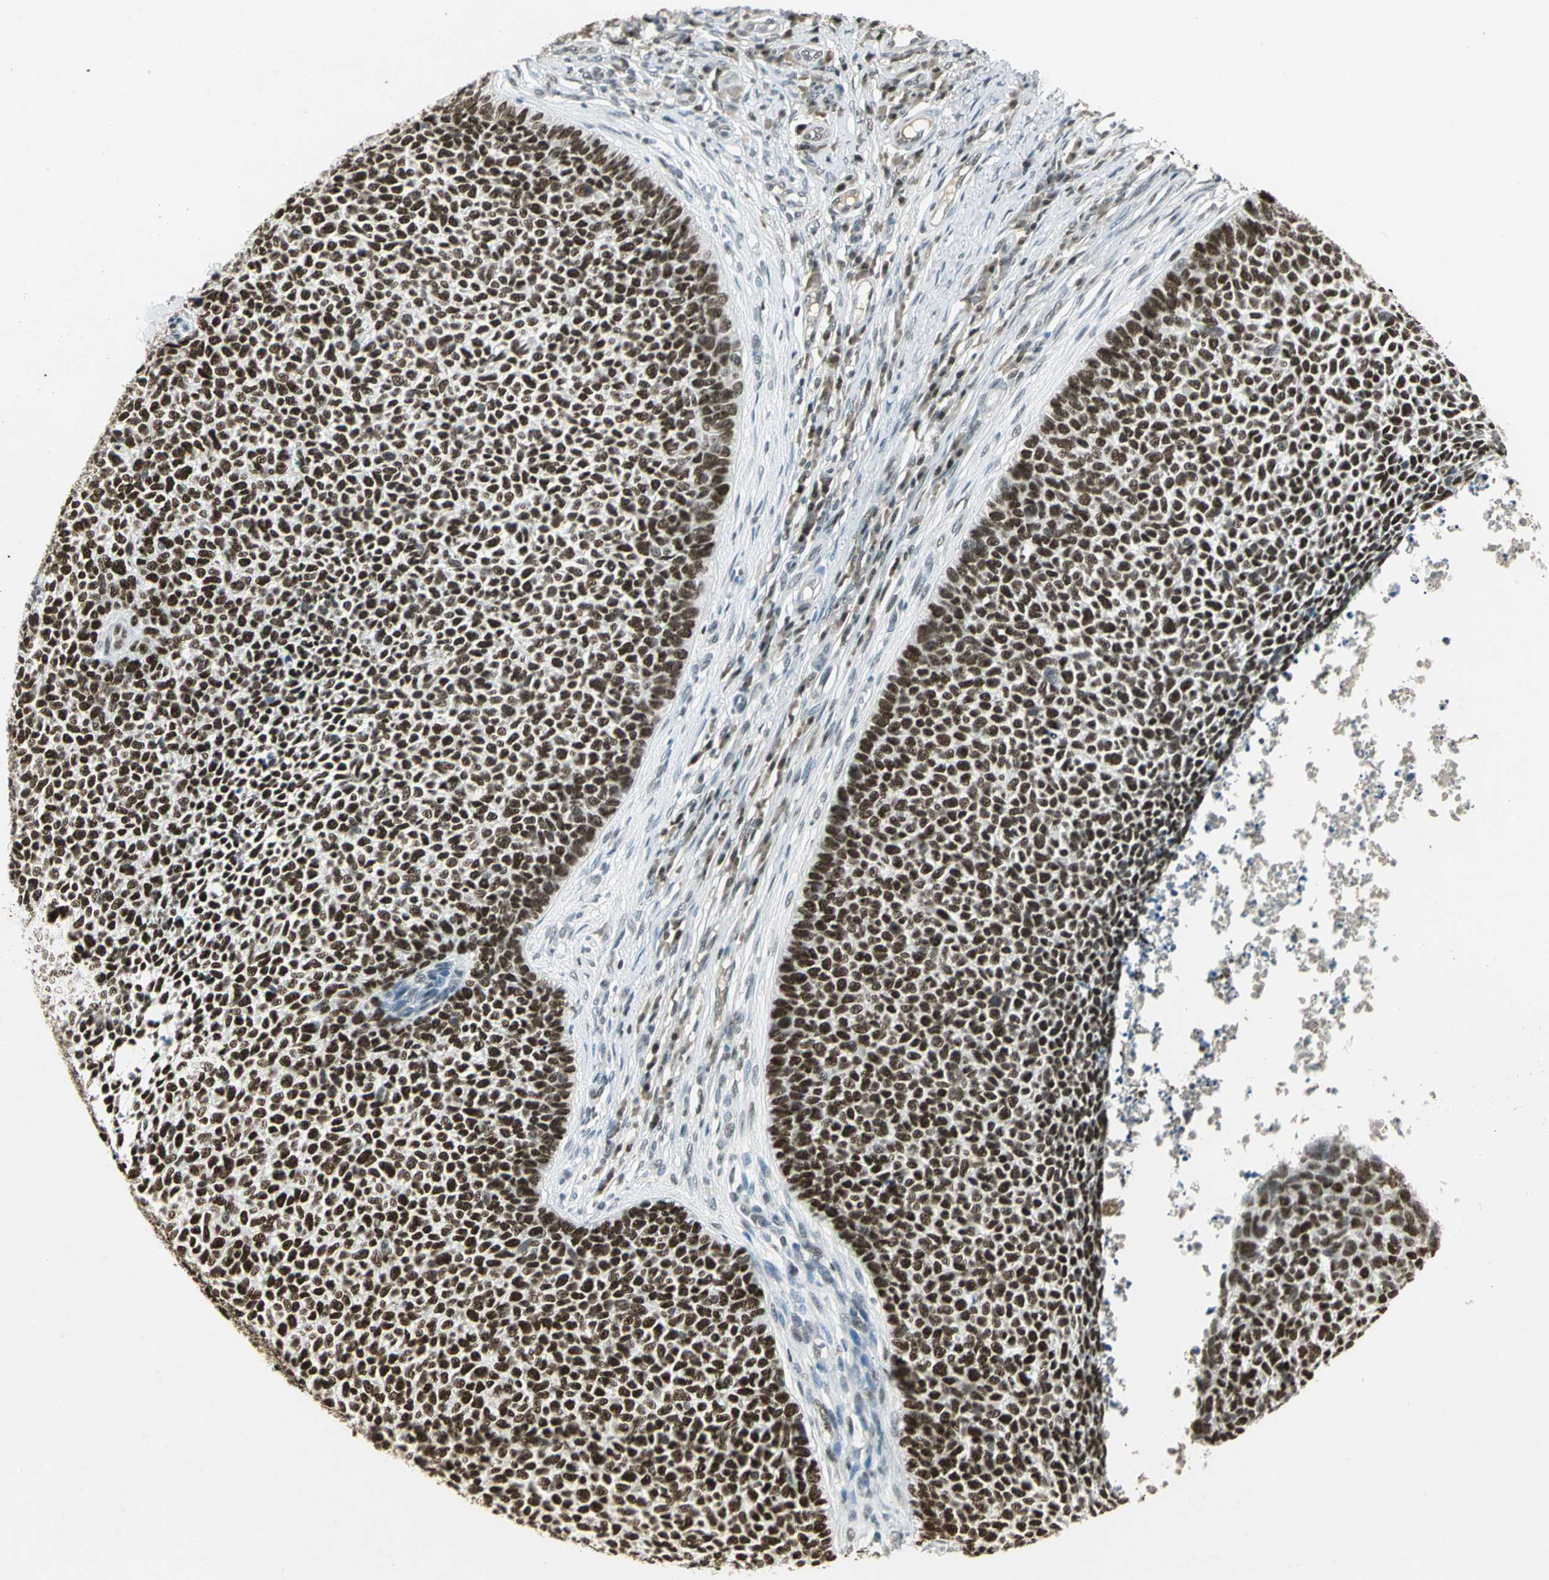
{"staining": {"intensity": "strong", "quantity": ">75%", "location": "nuclear"}, "tissue": "skin cancer", "cell_type": "Tumor cells", "image_type": "cancer", "snomed": [{"axis": "morphology", "description": "Basal cell carcinoma"}, {"axis": "topography", "description": "Skin"}], "caption": "About >75% of tumor cells in human skin cancer demonstrate strong nuclear protein positivity as visualized by brown immunohistochemical staining.", "gene": "AK6", "patient": {"sex": "female", "age": 84}}